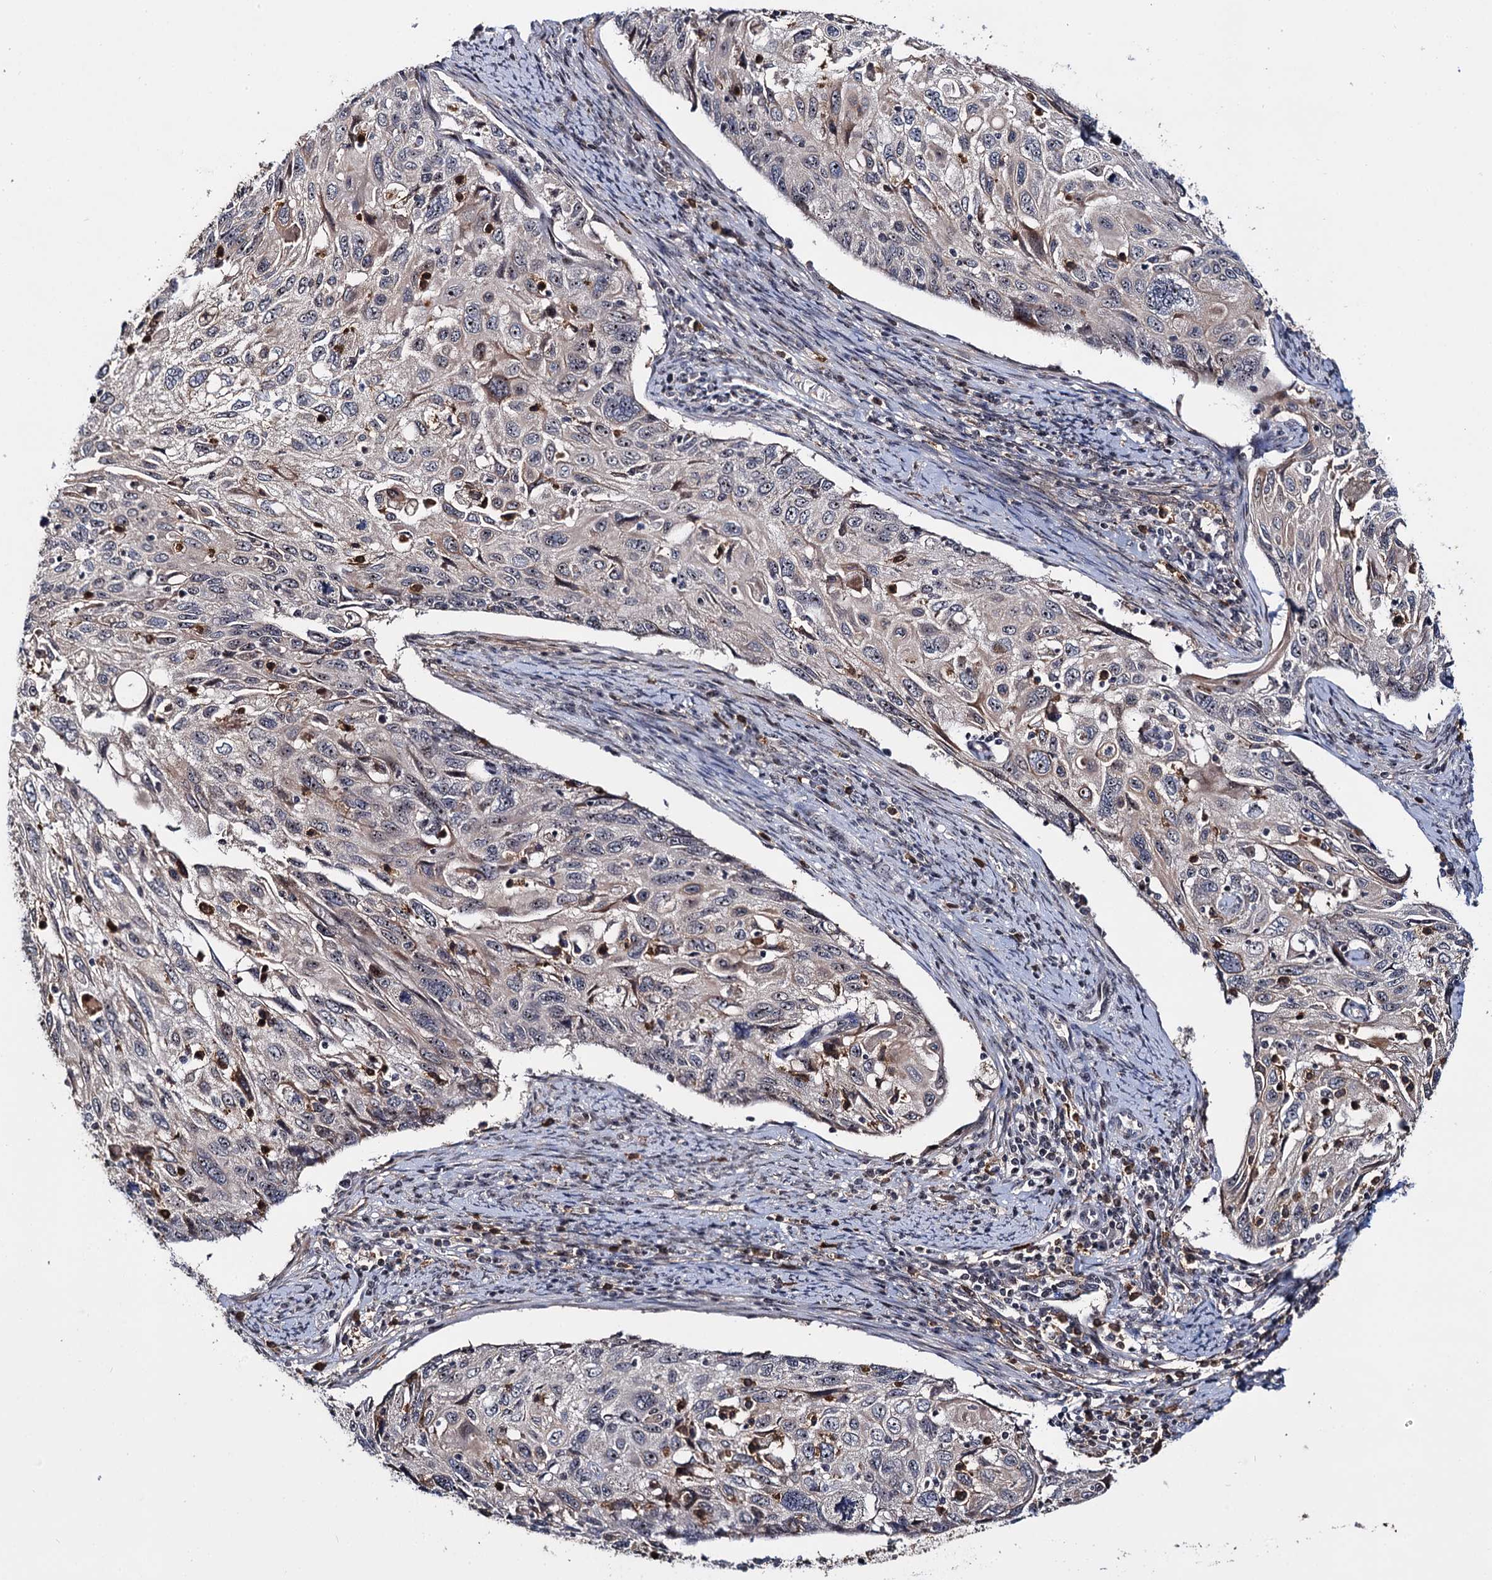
{"staining": {"intensity": "weak", "quantity": "<25%", "location": "cytoplasmic/membranous"}, "tissue": "cervical cancer", "cell_type": "Tumor cells", "image_type": "cancer", "snomed": [{"axis": "morphology", "description": "Squamous cell carcinoma, NOS"}, {"axis": "topography", "description": "Cervix"}], "caption": "Tumor cells are negative for brown protein staining in cervical squamous cell carcinoma.", "gene": "SUPT20H", "patient": {"sex": "female", "age": 70}}